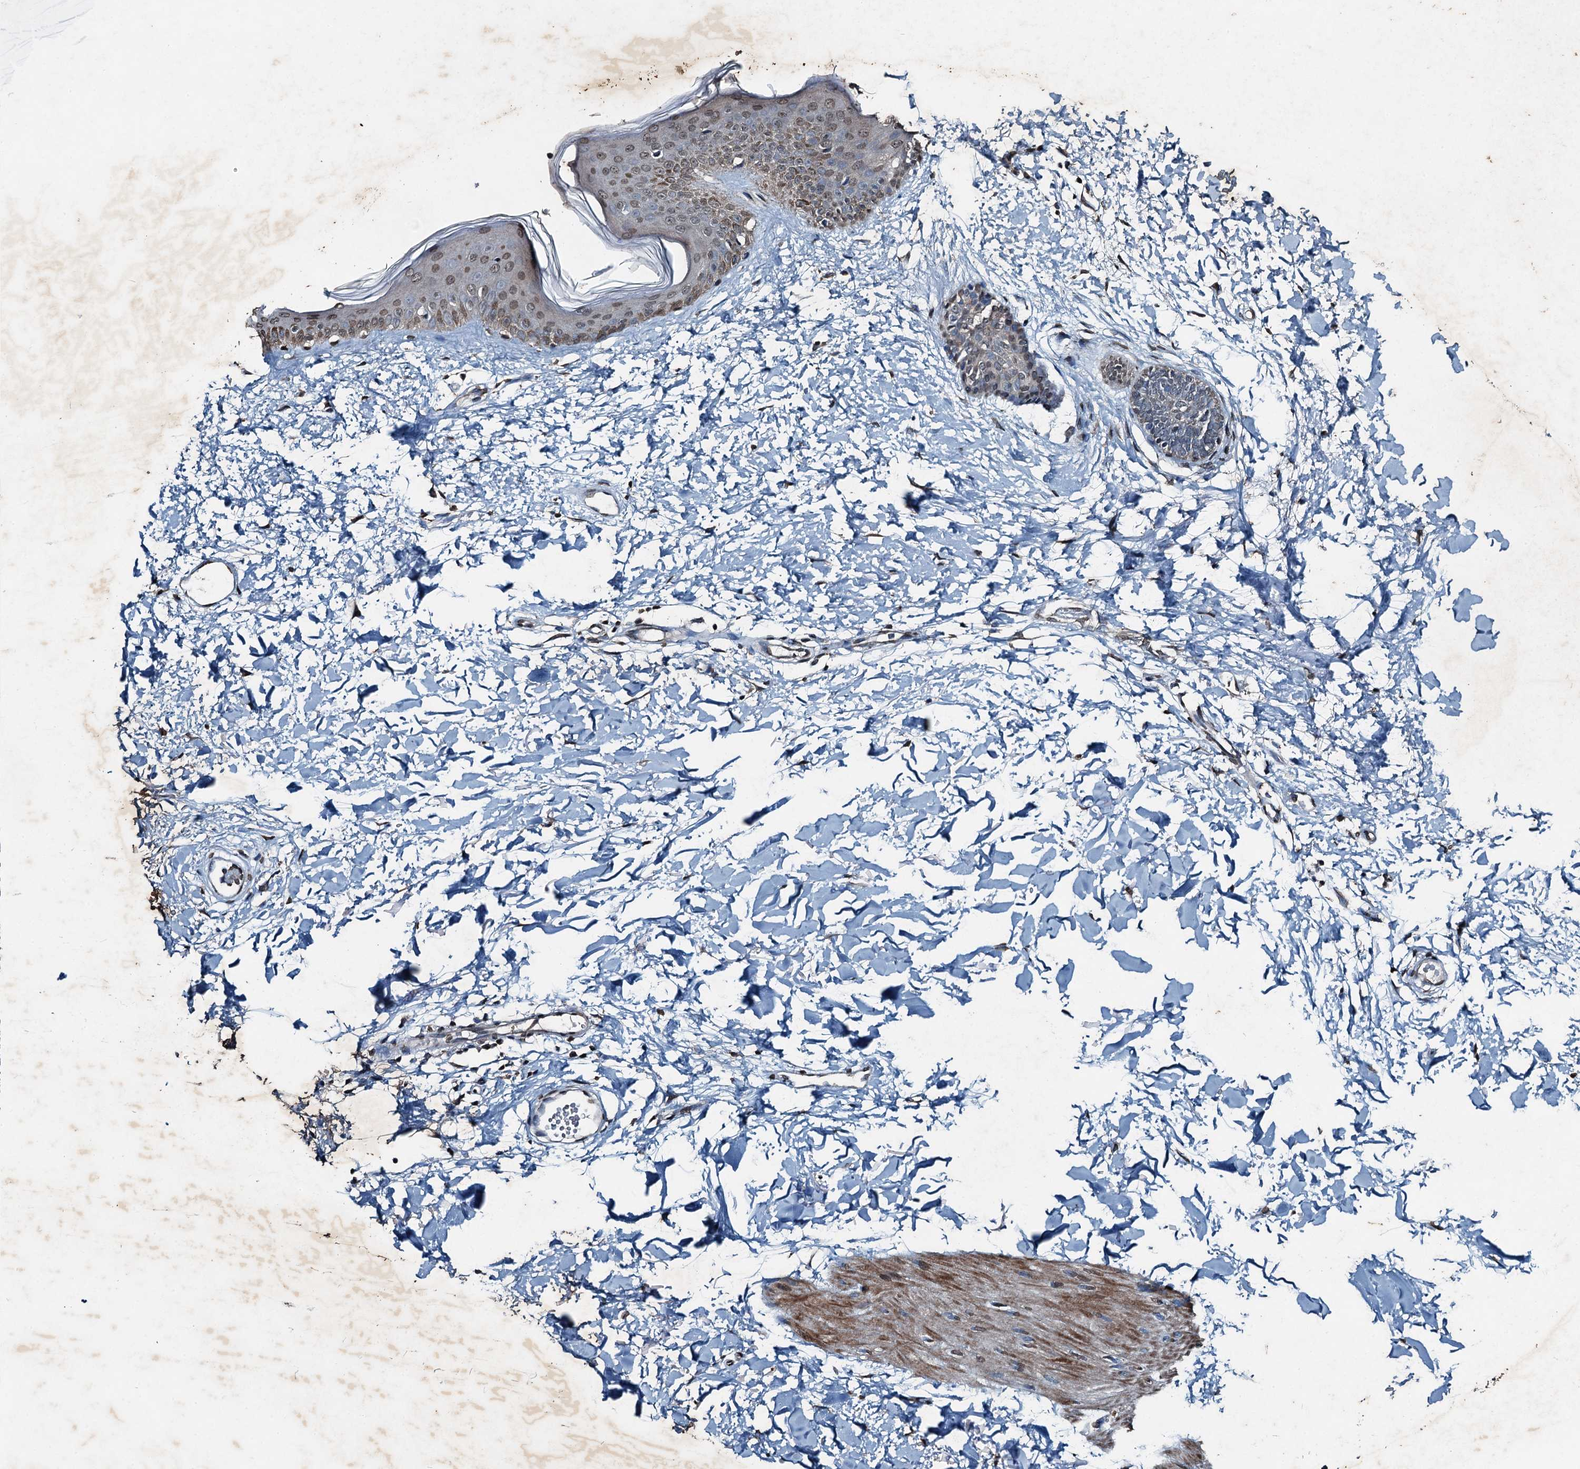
{"staining": {"intensity": "negative", "quantity": "none", "location": "none"}, "tissue": "skin", "cell_type": "Fibroblasts", "image_type": "normal", "snomed": [{"axis": "morphology", "description": "Normal tissue, NOS"}, {"axis": "topography", "description": "Skin"}], "caption": "A histopathology image of skin stained for a protein exhibits no brown staining in fibroblasts.", "gene": "TCTN1", "patient": {"sex": "female", "age": 58}}